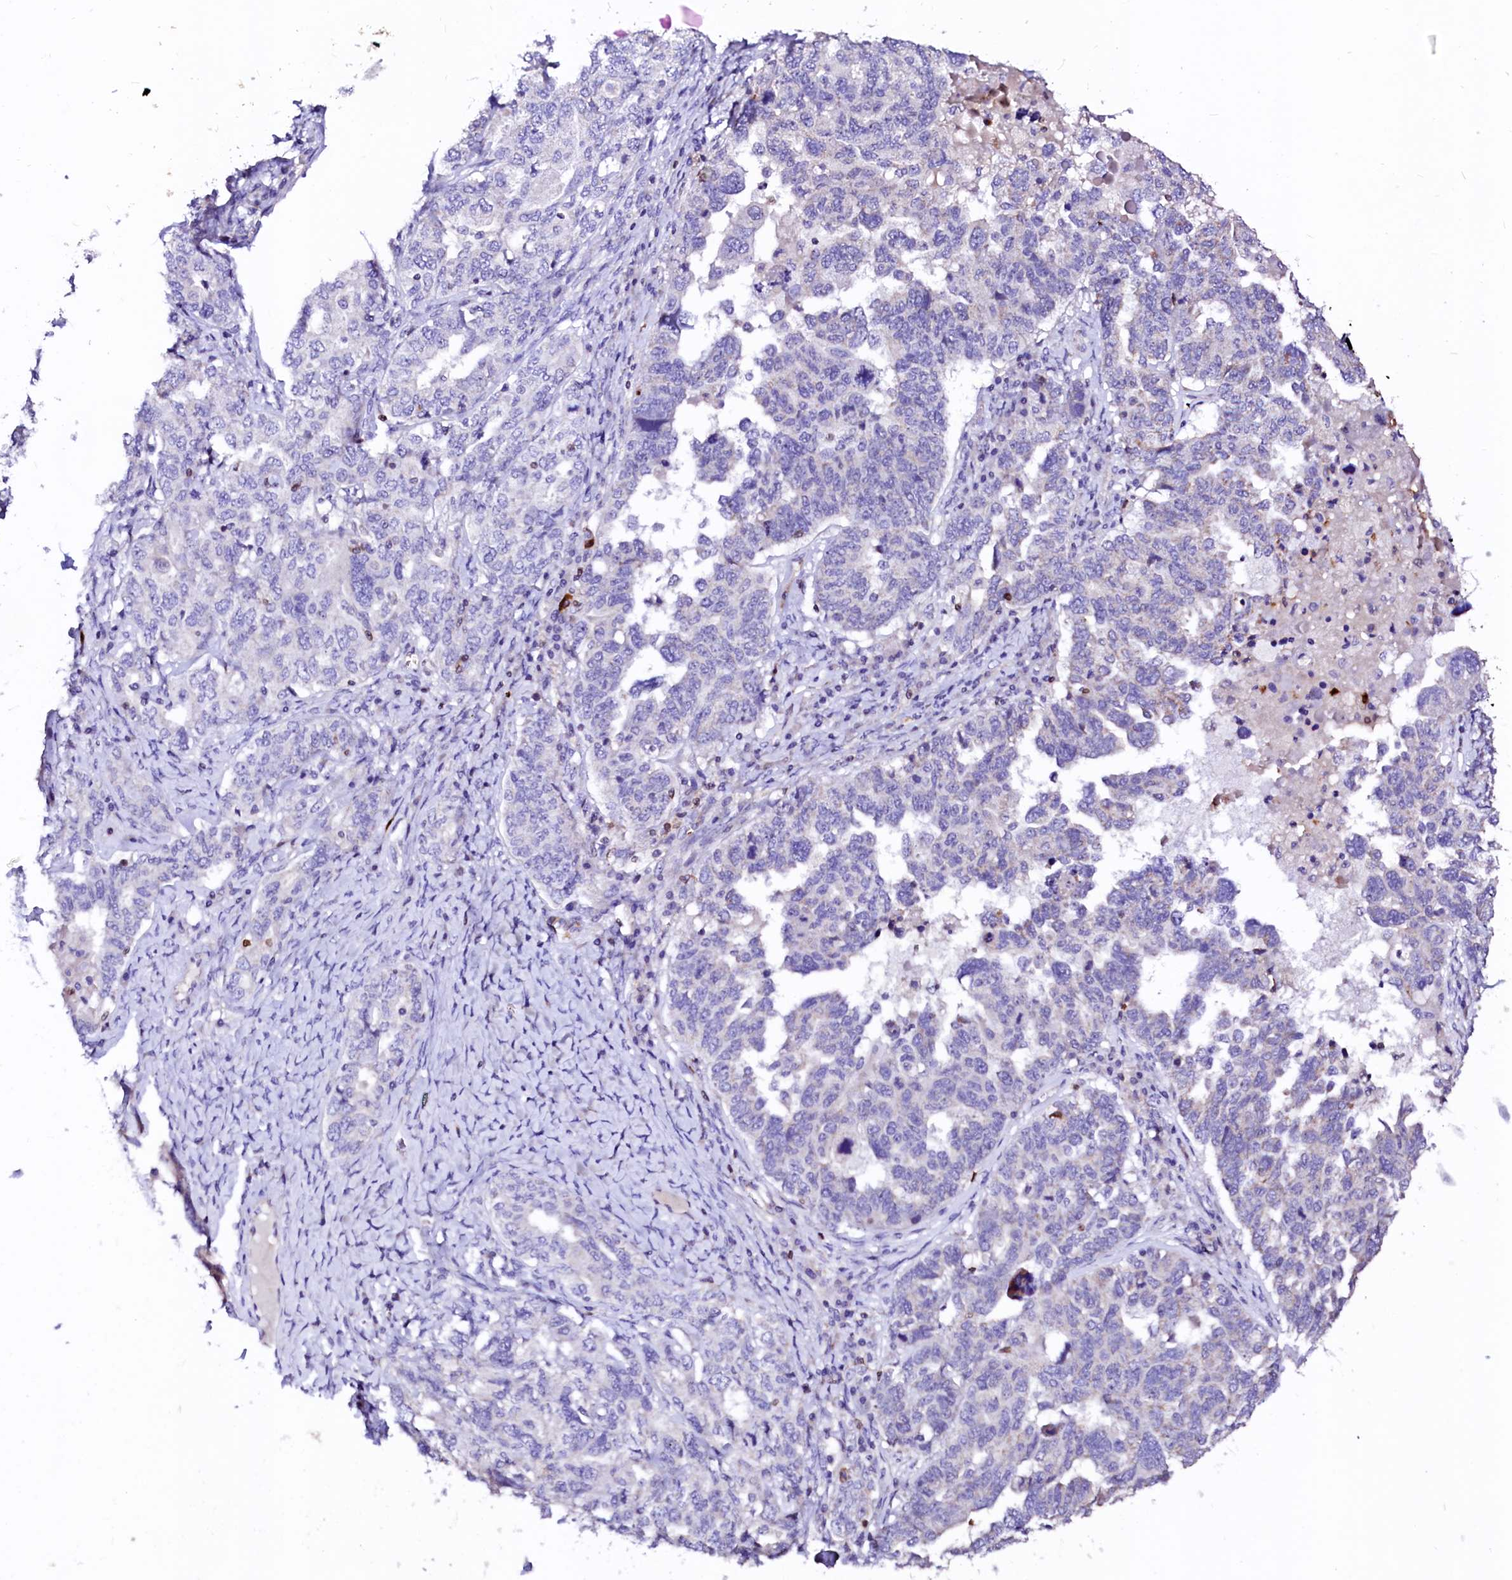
{"staining": {"intensity": "negative", "quantity": "none", "location": "none"}, "tissue": "ovarian cancer", "cell_type": "Tumor cells", "image_type": "cancer", "snomed": [{"axis": "morphology", "description": "Carcinoma, endometroid"}, {"axis": "topography", "description": "Ovary"}], "caption": "This is an immunohistochemistry micrograph of ovarian cancer (endometroid carcinoma). There is no positivity in tumor cells.", "gene": "RAB27A", "patient": {"sex": "female", "age": 62}}